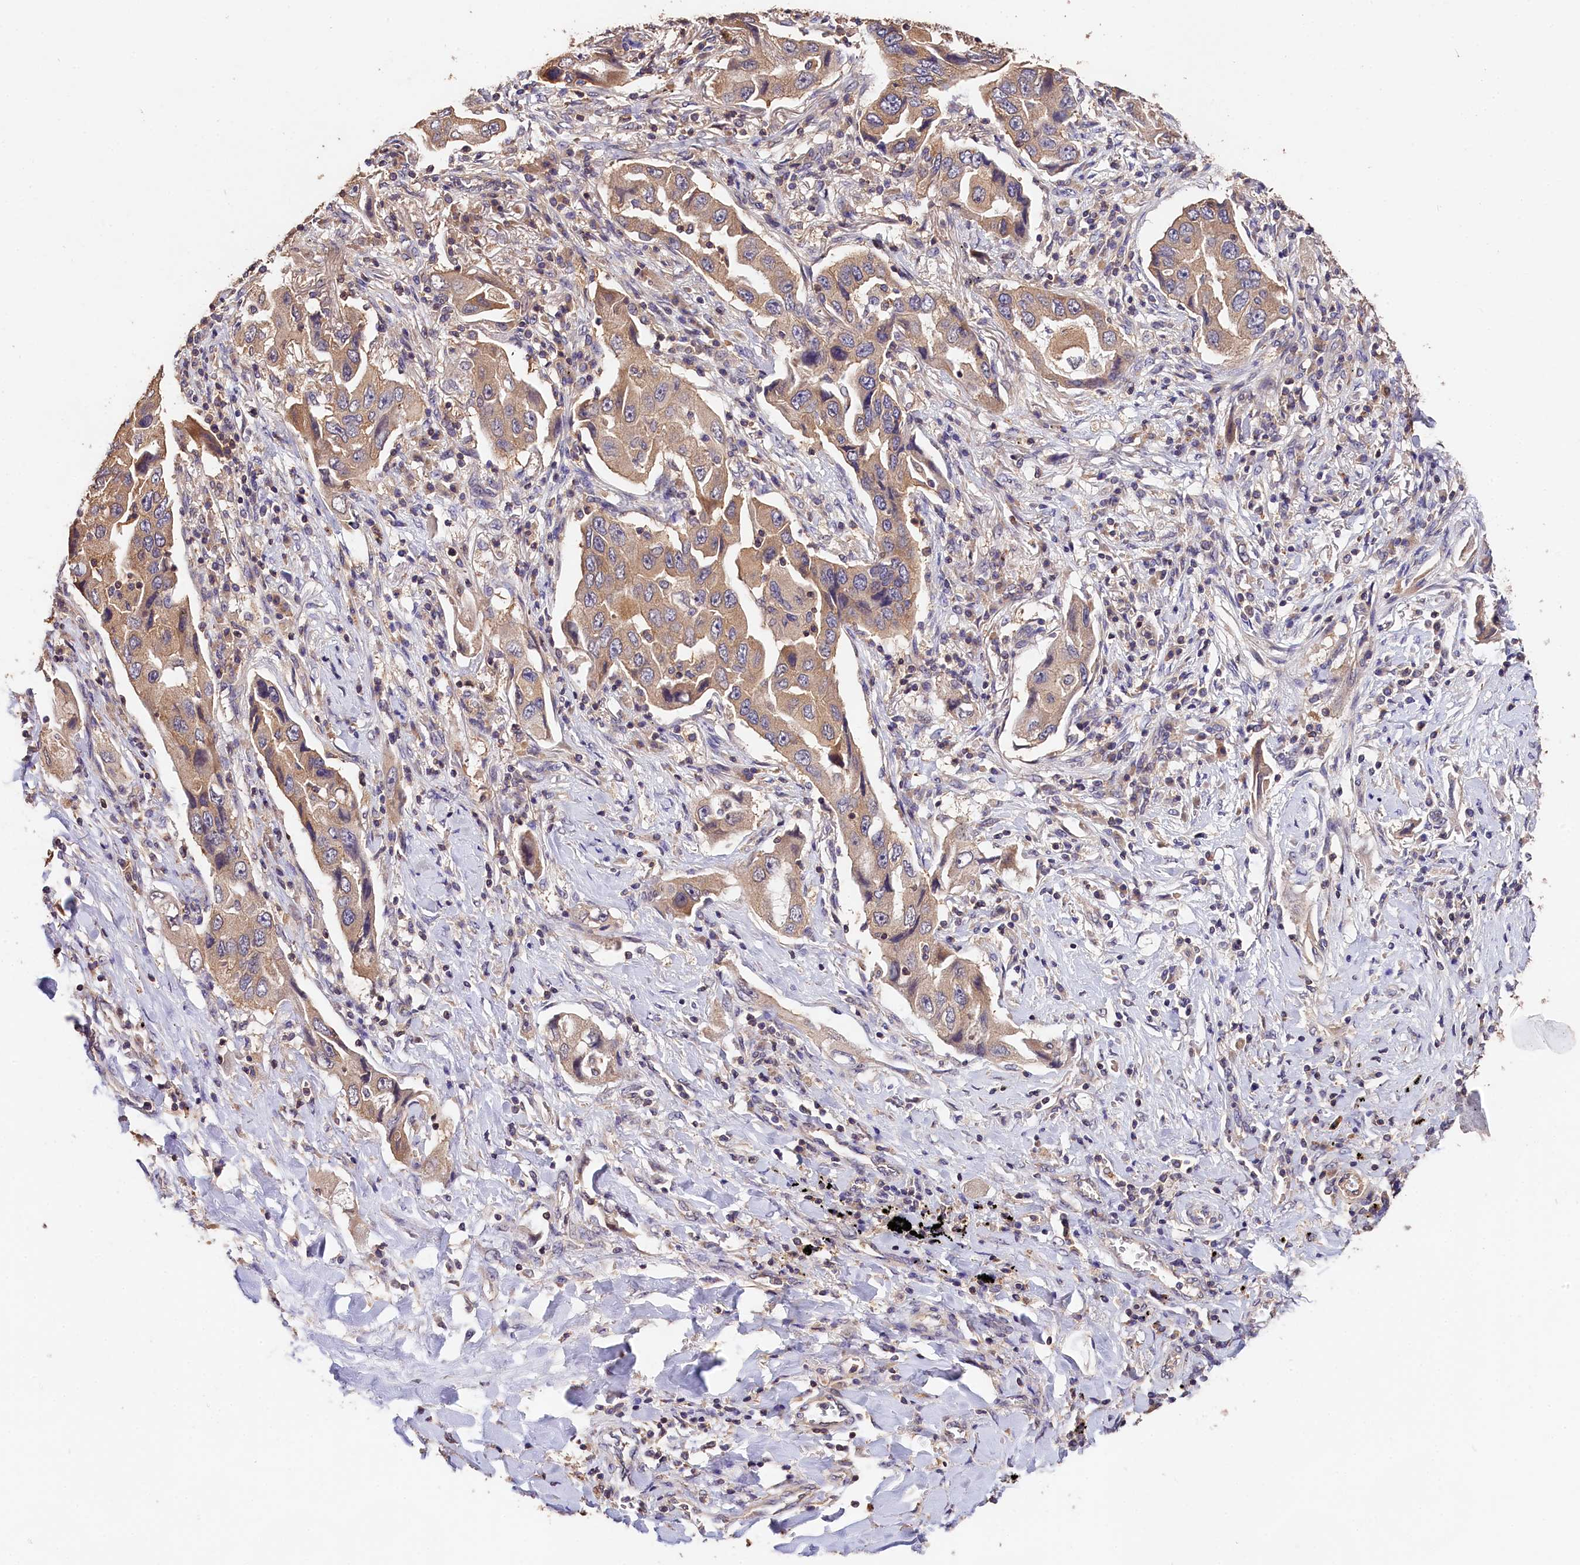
{"staining": {"intensity": "moderate", "quantity": ">75%", "location": "cytoplasmic/membranous"}, "tissue": "lung cancer", "cell_type": "Tumor cells", "image_type": "cancer", "snomed": [{"axis": "morphology", "description": "Adenocarcinoma, NOS"}, {"axis": "topography", "description": "Lung"}], "caption": "Brown immunohistochemical staining in human lung cancer (adenocarcinoma) reveals moderate cytoplasmic/membranous positivity in approximately >75% of tumor cells.", "gene": "OAS3", "patient": {"sex": "female", "age": 65}}